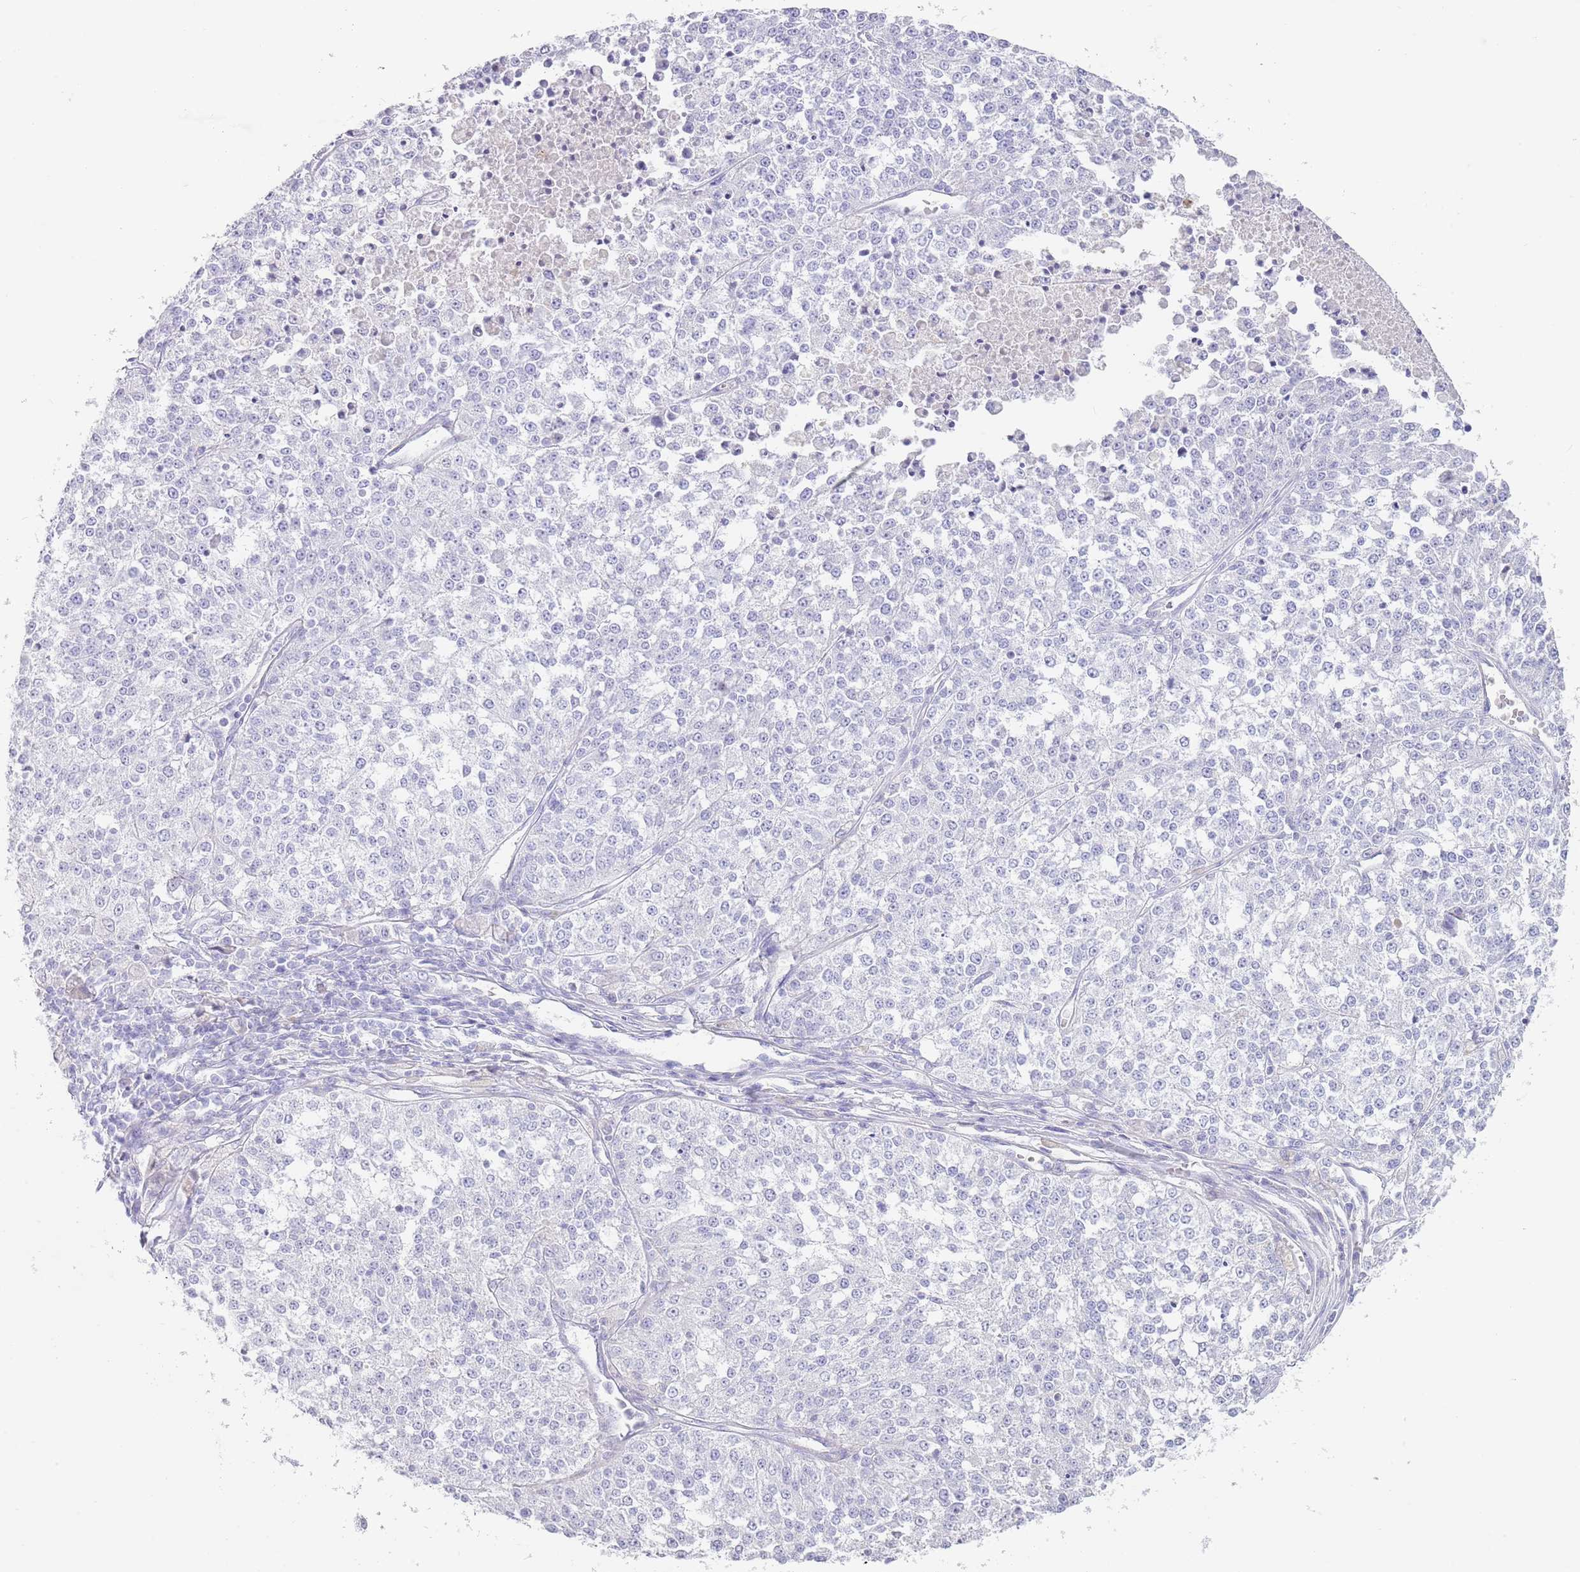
{"staining": {"intensity": "negative", "quantity": "none", "location": "none"}, "tissue": "melanoma", "cell_type": "Tumor cells", "image_type": "cancer", "snomed": [{"axis": "morphology", "description": "Malignant melanoma, NOS"}, {"axis": "topography", "description": "Skin"}], "caption": "Immunohistochemistry micrograph of neoplastic tissue: human melanoma stained with DAB (3,3'-diaminobenzidine) demonstrates no significant protein expression in tumor cells.", "gene": "CPXM2", "patient": {"sex": "female", "age": 64}}